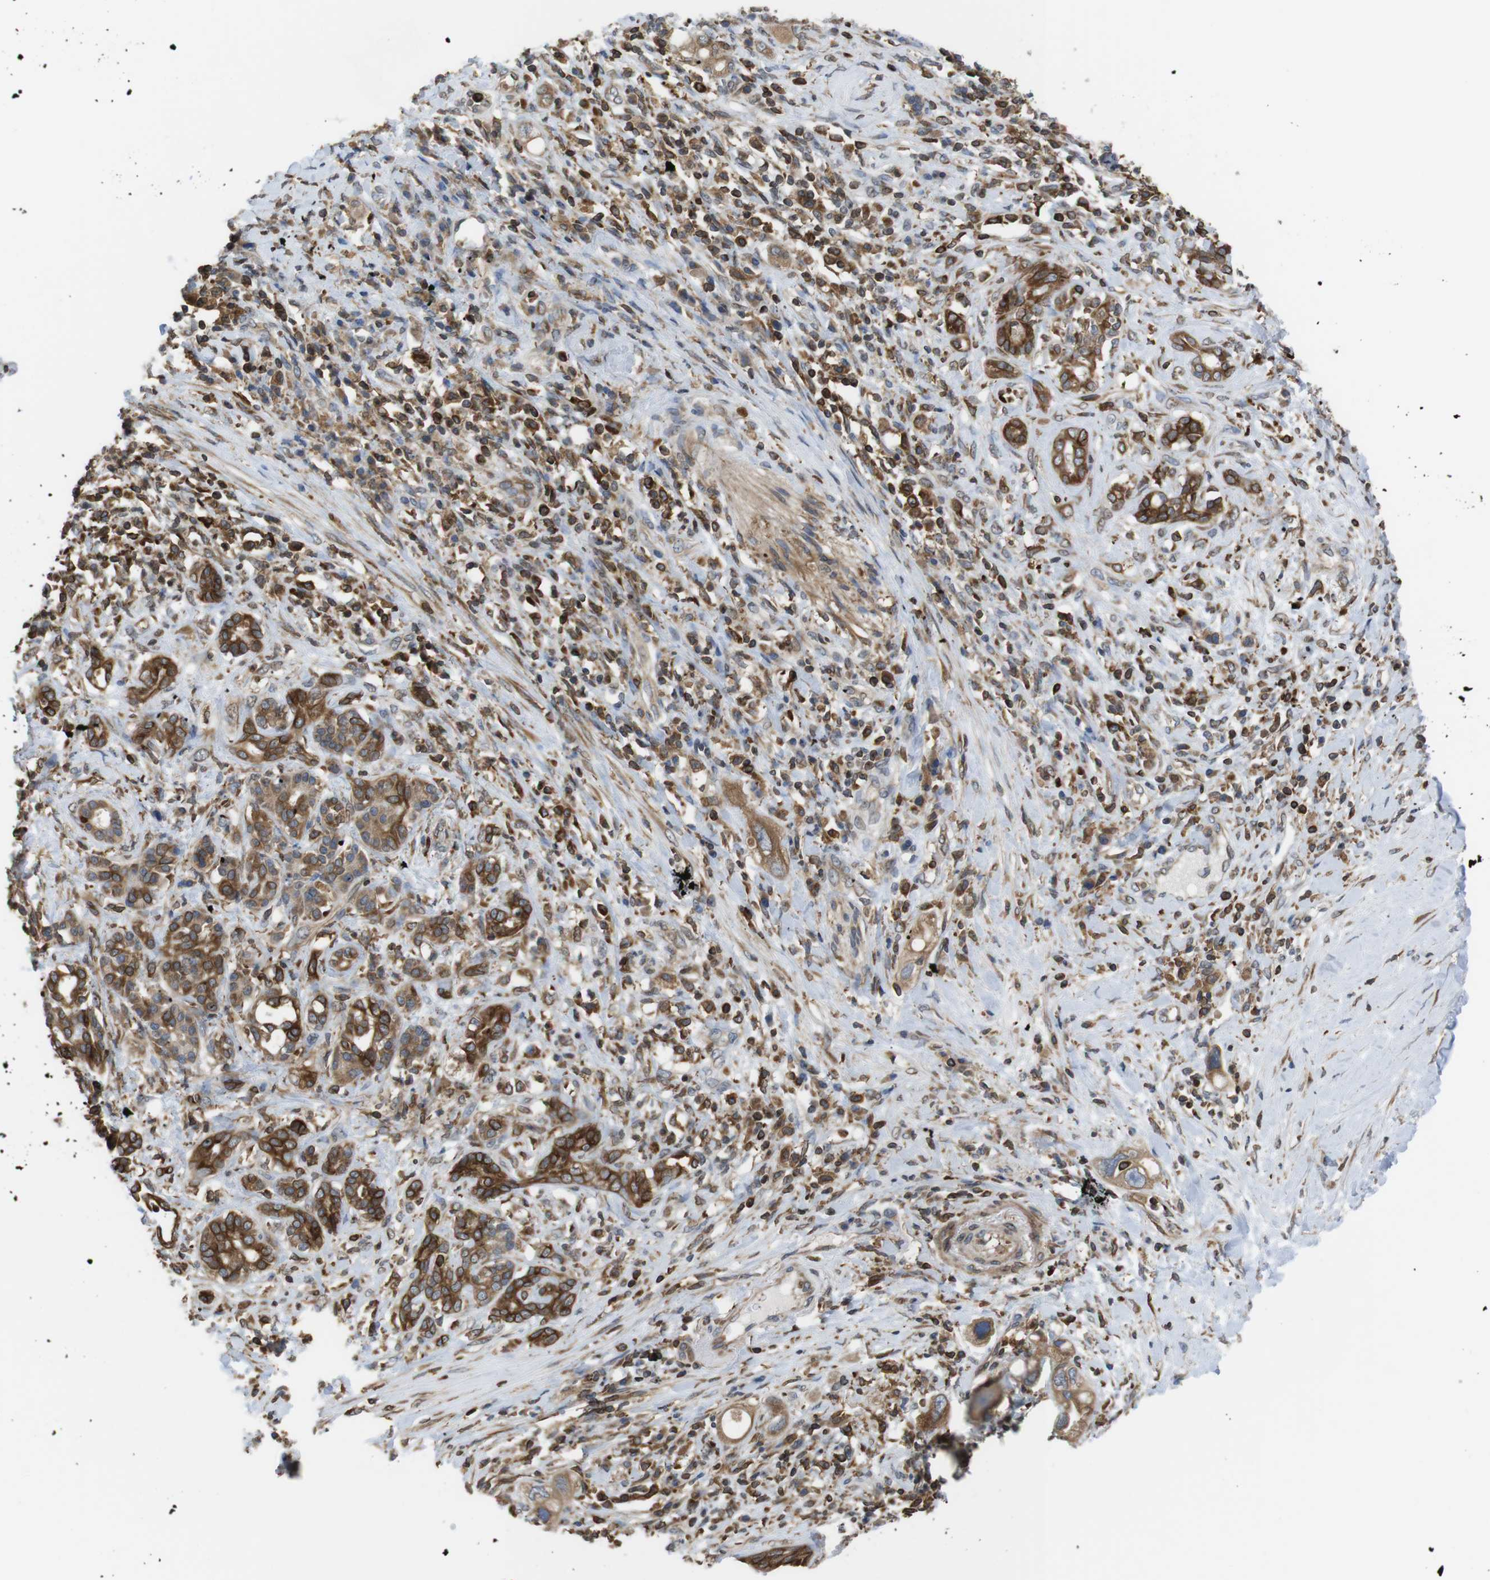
{"staining": {"intensity": "strong", "quantity": ">75%", "location": "cytoplasmic/membranous"}, "tissue": "pancreatic cancer", "cell_type": "Tumor cells", "image_type": "cancer", "snomed": [{"axis": "morphology", "description": "Adenocarcinoma, NOS"}, {"axis": "topography", "description": "Pancreas"}], "caption": "Strong cytoplasmic/membranous expression is identified in approximately >75% of tumor cells in adenocarcinoma (pancreatic).", "gene": "ARL6IP5", "patient": {"sex": "female", "age": 56}}